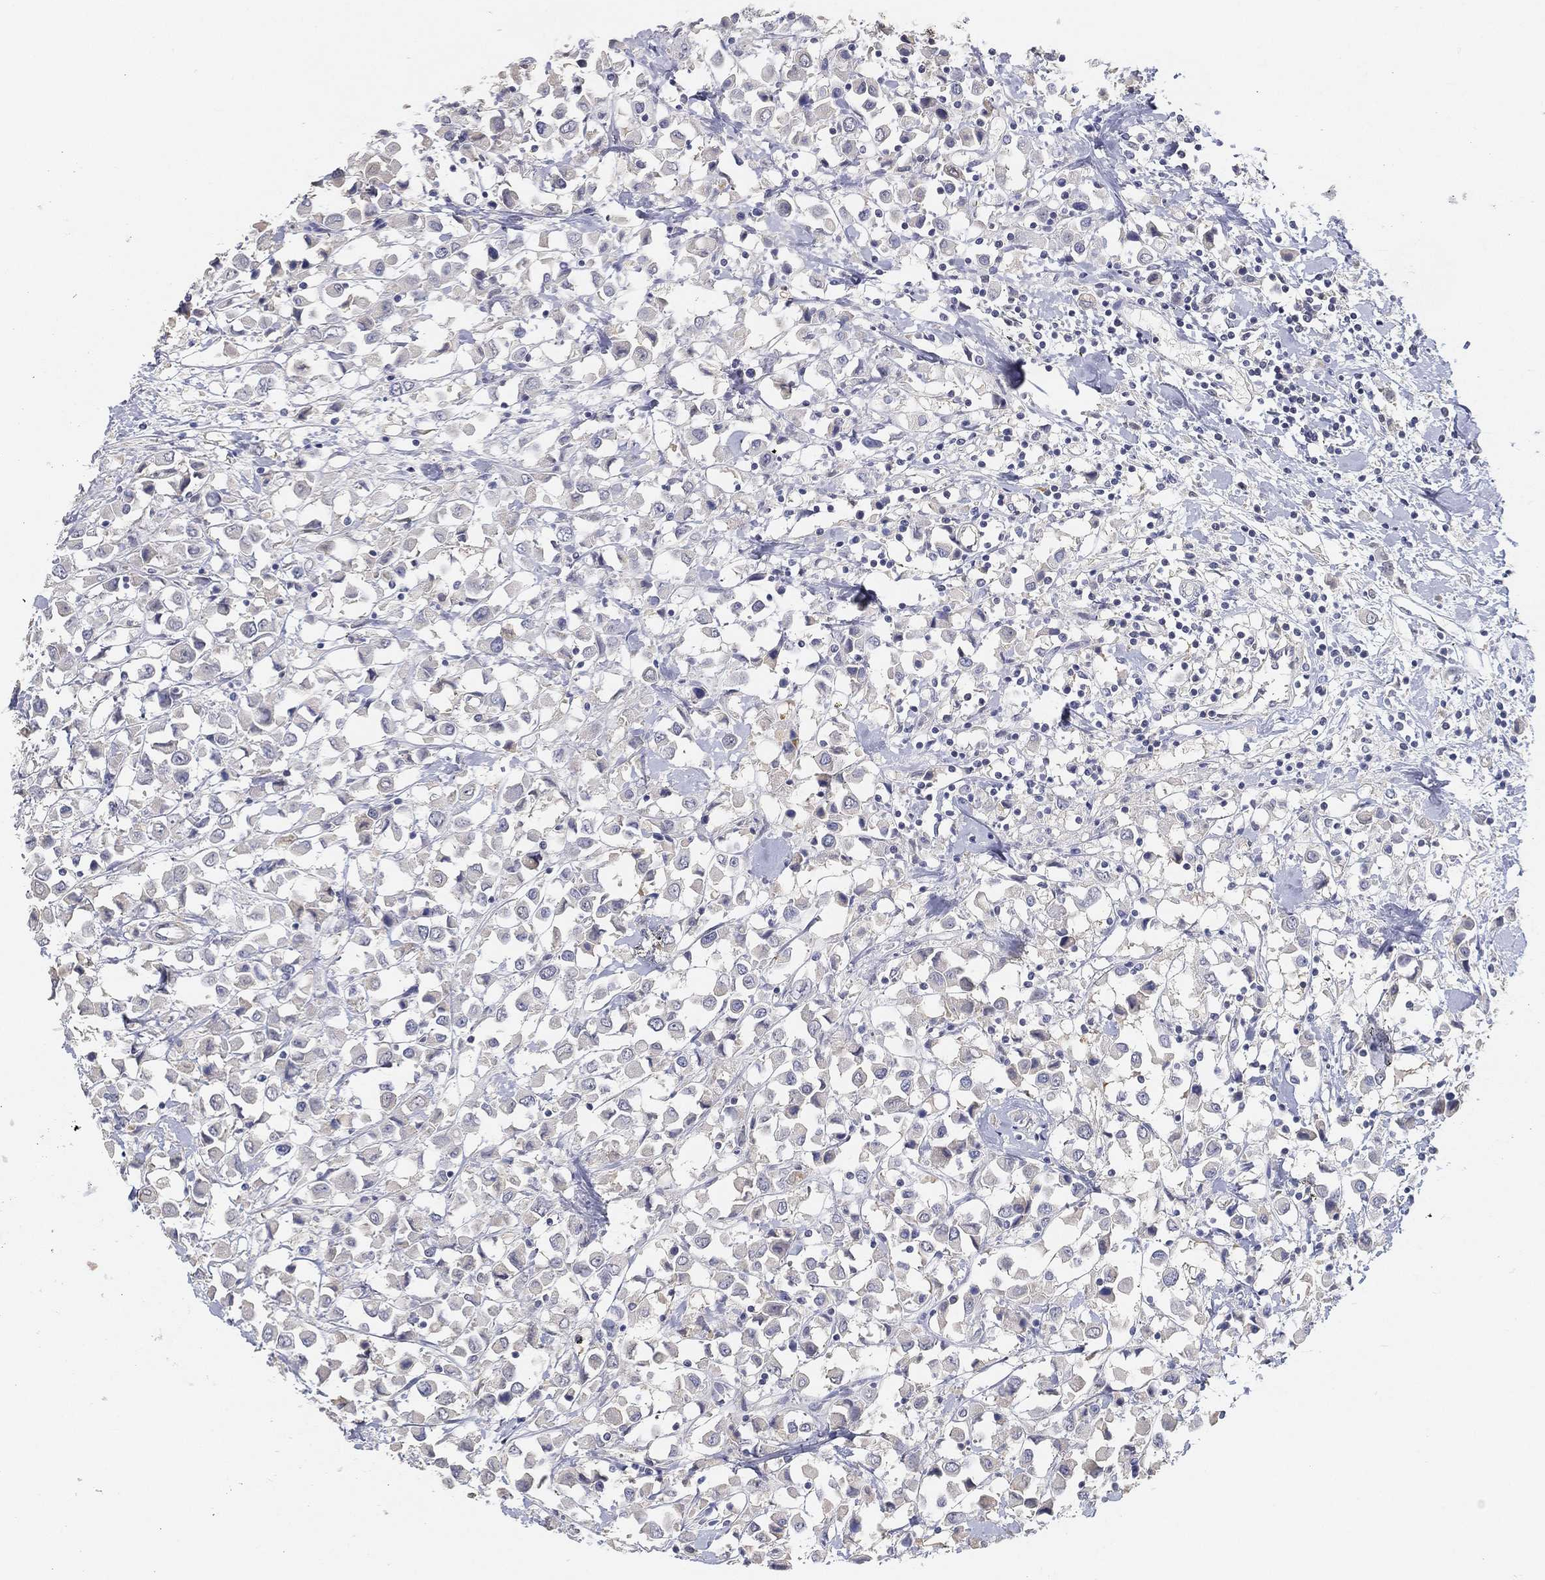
{"staining": {"intensity": "negative", "quantity": "none", "location": "none"}, "tissue": "breast cancer", "cell_type": "Tumor cells", "image_type": "cancer", "snomed": [{"axis": "morphology", "description": "Duct carcinoma"}, {"axis": "topography", "description": "Breast"}], "caption": "Immunohistochemistry (IHC) micrograph of breast cancer stained for a protein (brown), which shows no positivity in tumor cells.", "gene": "GPR61", "patient": {"sex": "female", "age": 61}}